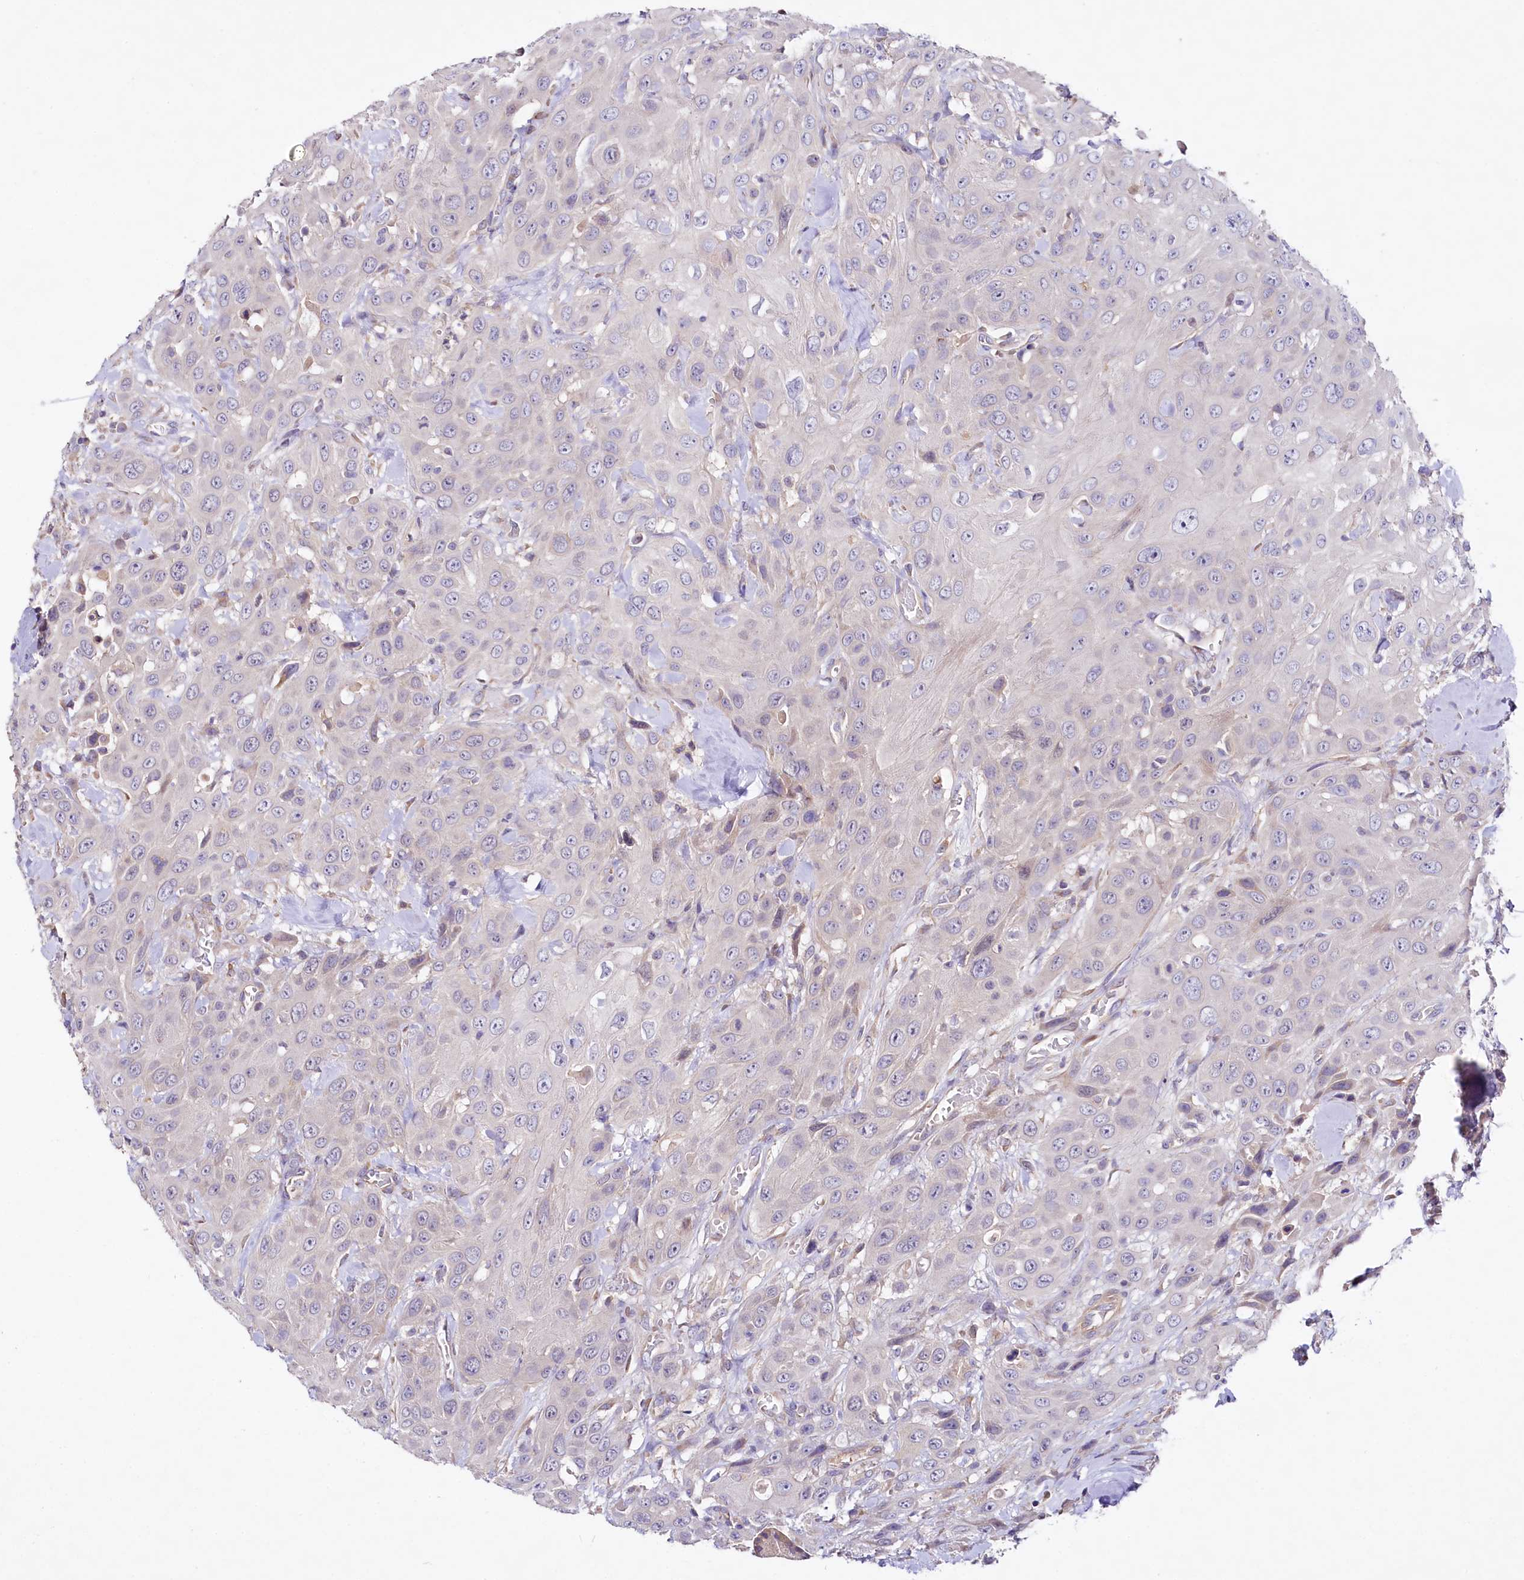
{"staining": {"intensity": "negative", "quantity": "none", "location": "none"}, "tissue": "head and neck cancer", "cell_type": "Tumor cells", "image_type": "cancer", "snomed": [{"axis": "morphology", "description": "Squamous cell carcinoma, NOS"}, {"axis": "topography", "description": "Head-Neck"}], "caption": "The photomicrograph shows no staining of tumor cells in head and neck squamous cell carcinoma.", "gene": "VPS11", "patient": {"sex": "male", "age": 81}}